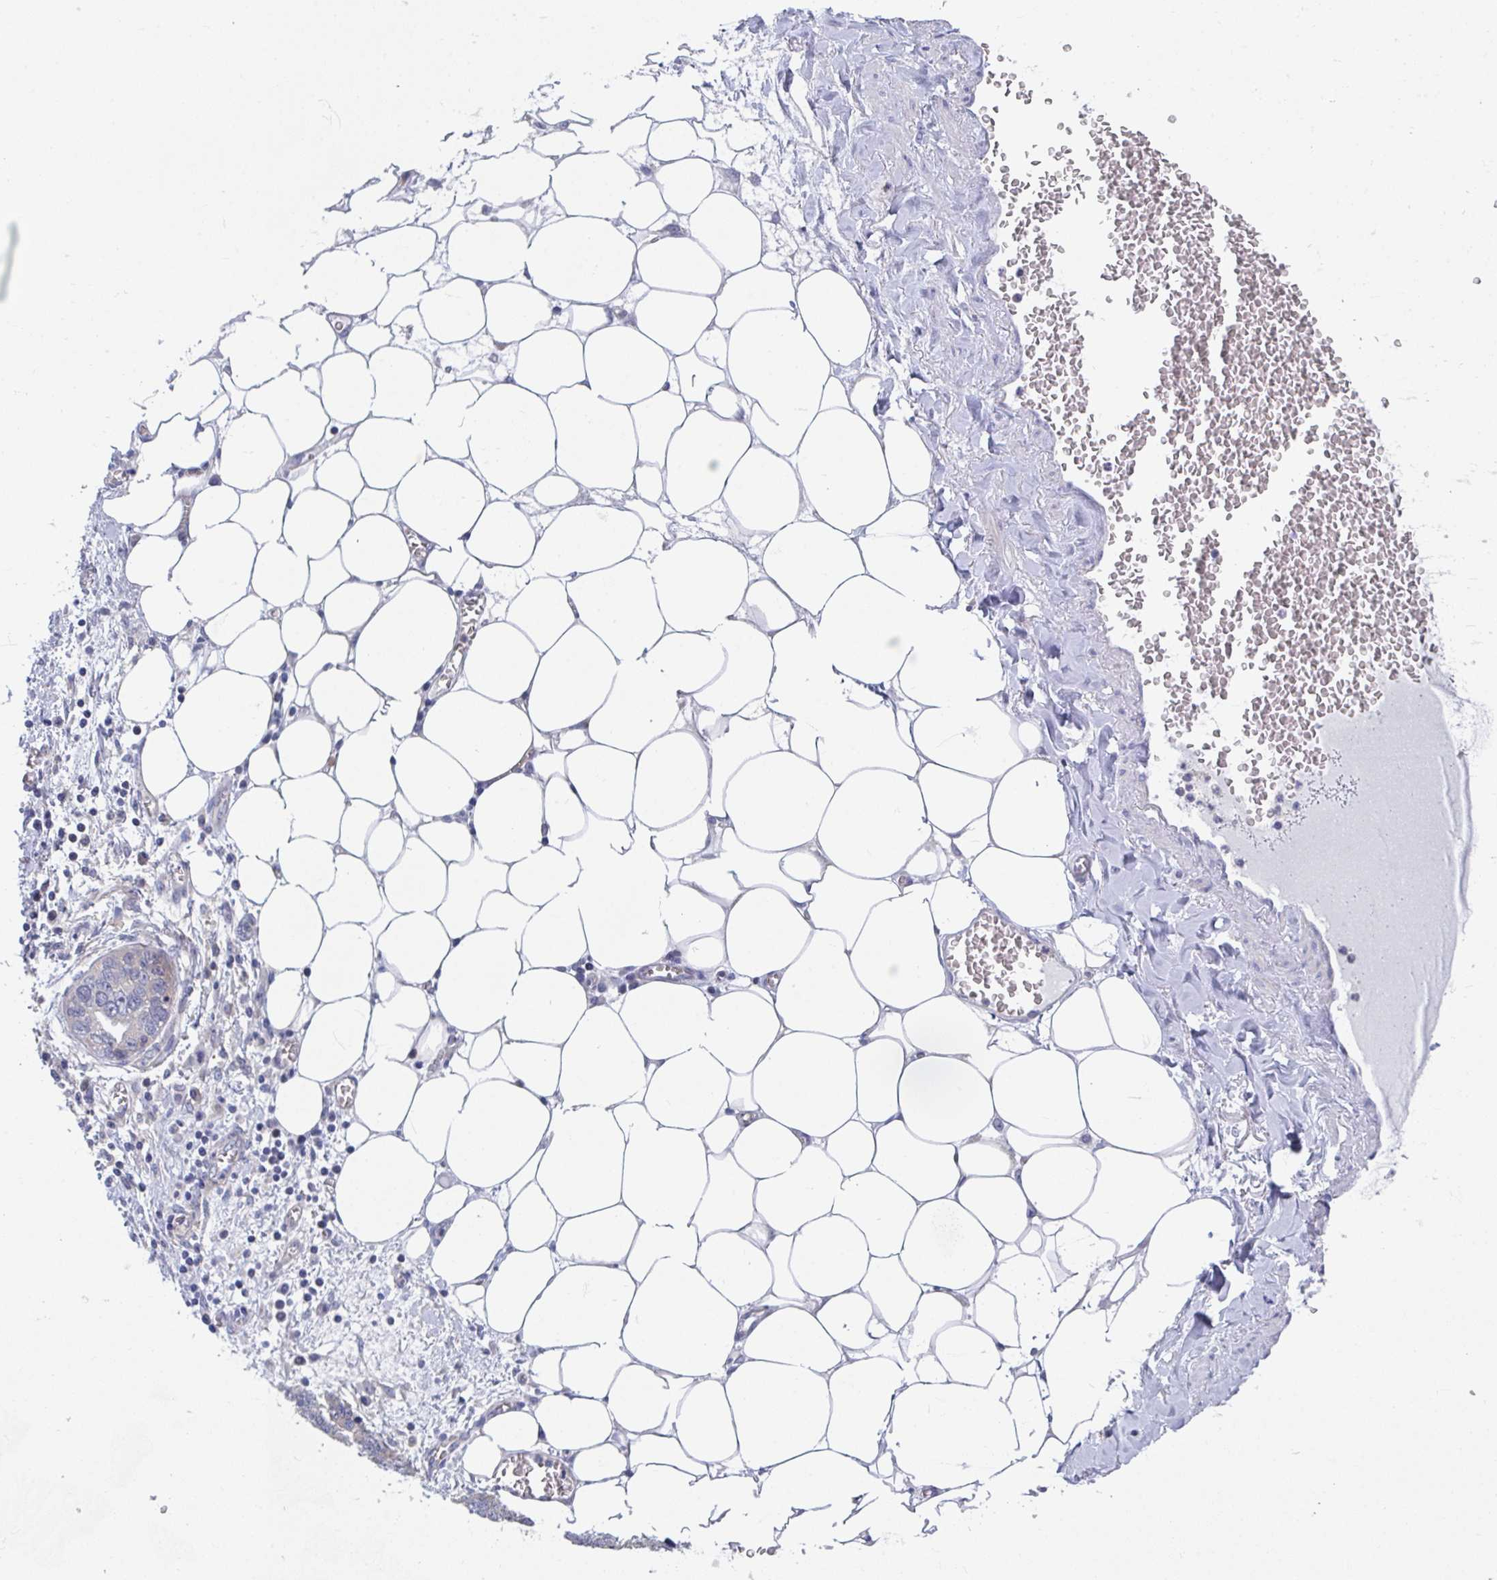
{"staining": {"intensity": "weak", "quantity": "25%-75%", "location": "cytoplasmic/membranous"}, "tissue": "ovarian cancer", "cell_type": "Tumor cells", "image_type": "cancer", "snomed": [{"axis": "morphology", "description": "Cystadenocarcinoma, serous, NOS"}, {"axis": "topography", "description": "Ovary"}], "caption": "Immunohistochemical staining of human ovarian cancer exhibits low levels of weak cytoplasmic/membranous staining in approximately 25%-75% of tumor cells.", "gene": "P2RX3", "patient": {"sex": "female", "age": 75}}